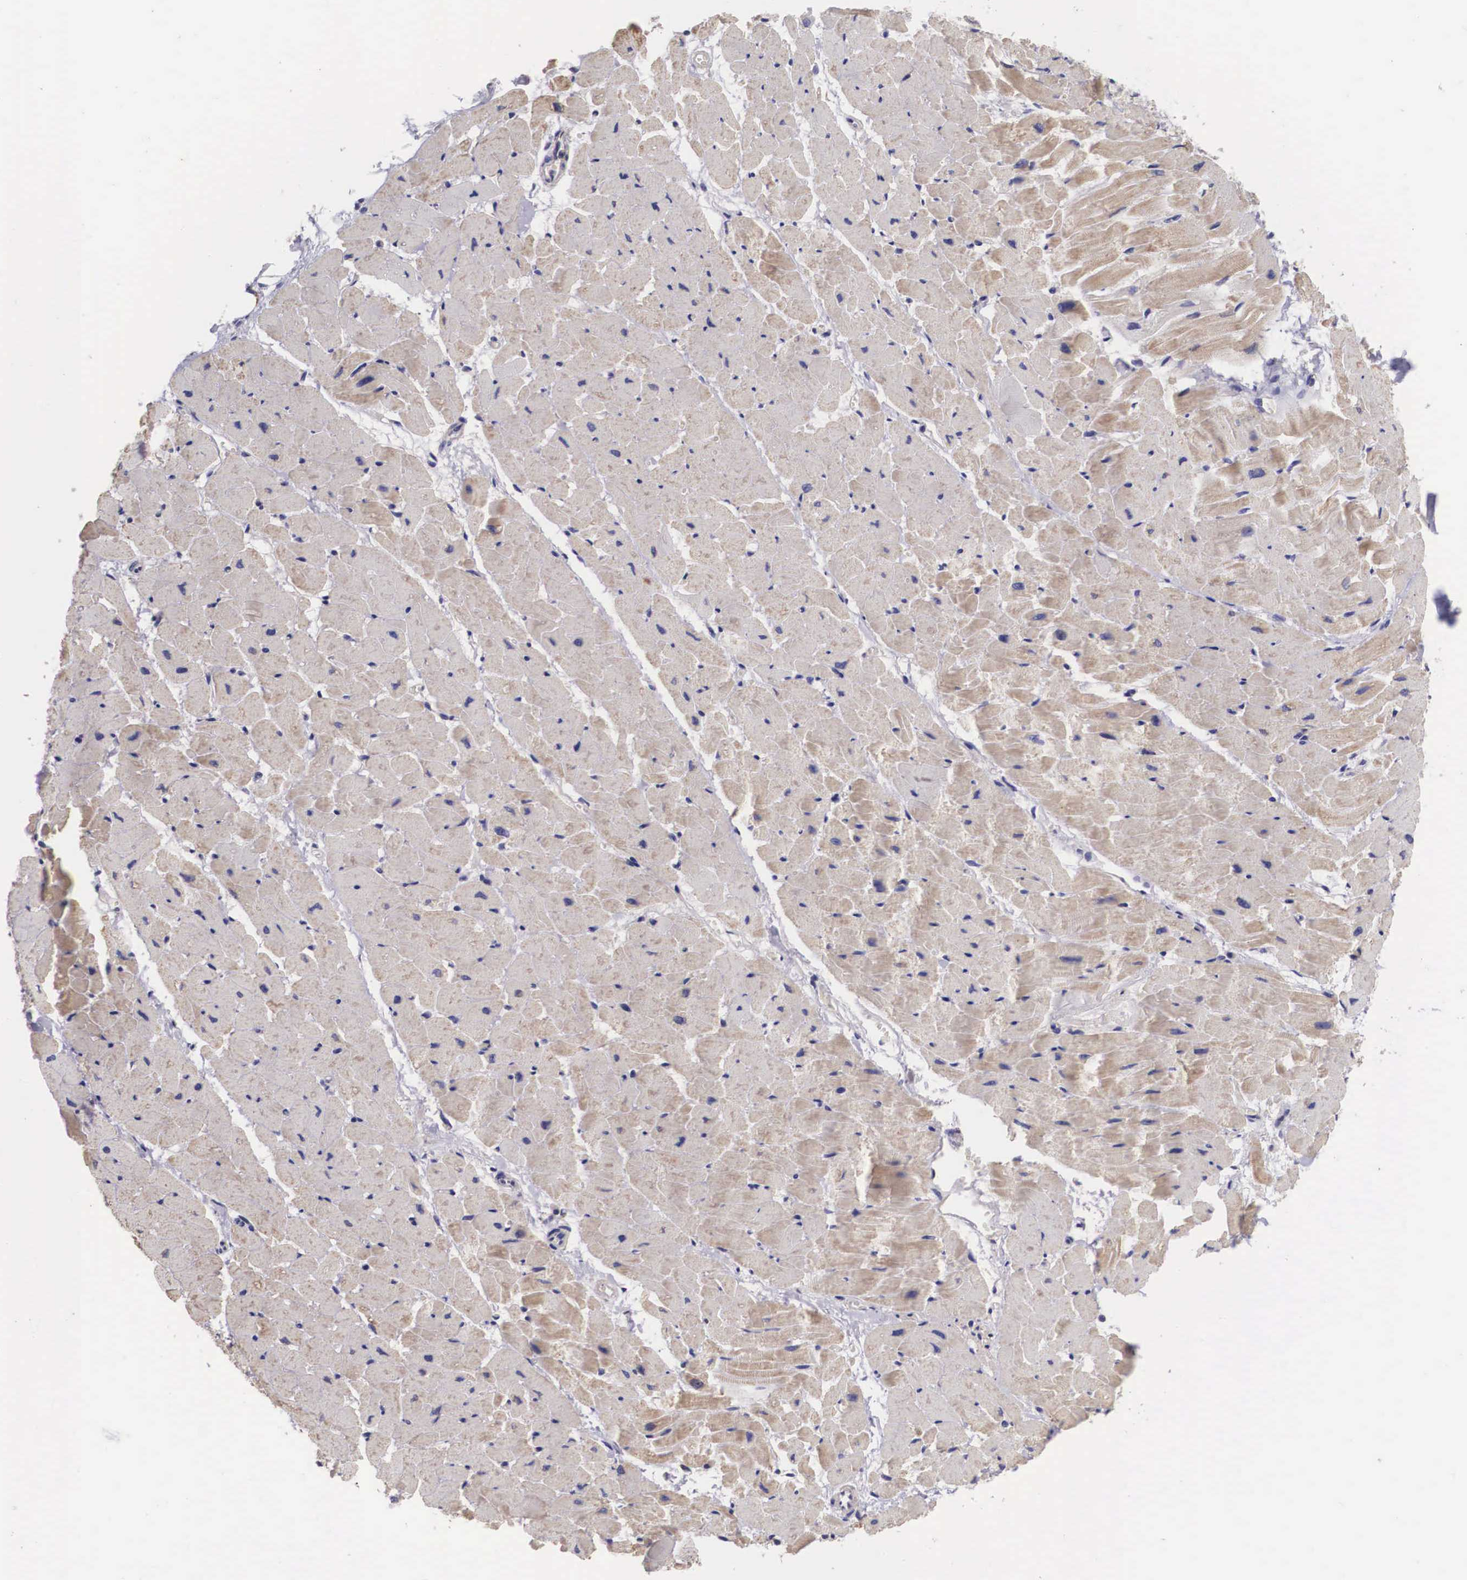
{"staining": {"intensity": "weak", "quantity": "25%-75%", "location": "cytoplasmic/membranous"}, "tissue": "heart muscle", "cell_type": "Cardiomyocytes", "image_type": "normal", "snomed": [{"axis": "morphology", "description": "Normal tissue, NOS"}, {"axis": "topography", "description": "Heart"}], "caption": "Immunohistochemistry (DAB (3,3'-diaminobenzidine)) staining of unremarkable heart muscle displays weak cytoplasmic/membranous protein staining in approximately 25%-75% of cardiomyocytes.", "gene": "ARG2", "patient": {"sex": "female", "age": 19}}